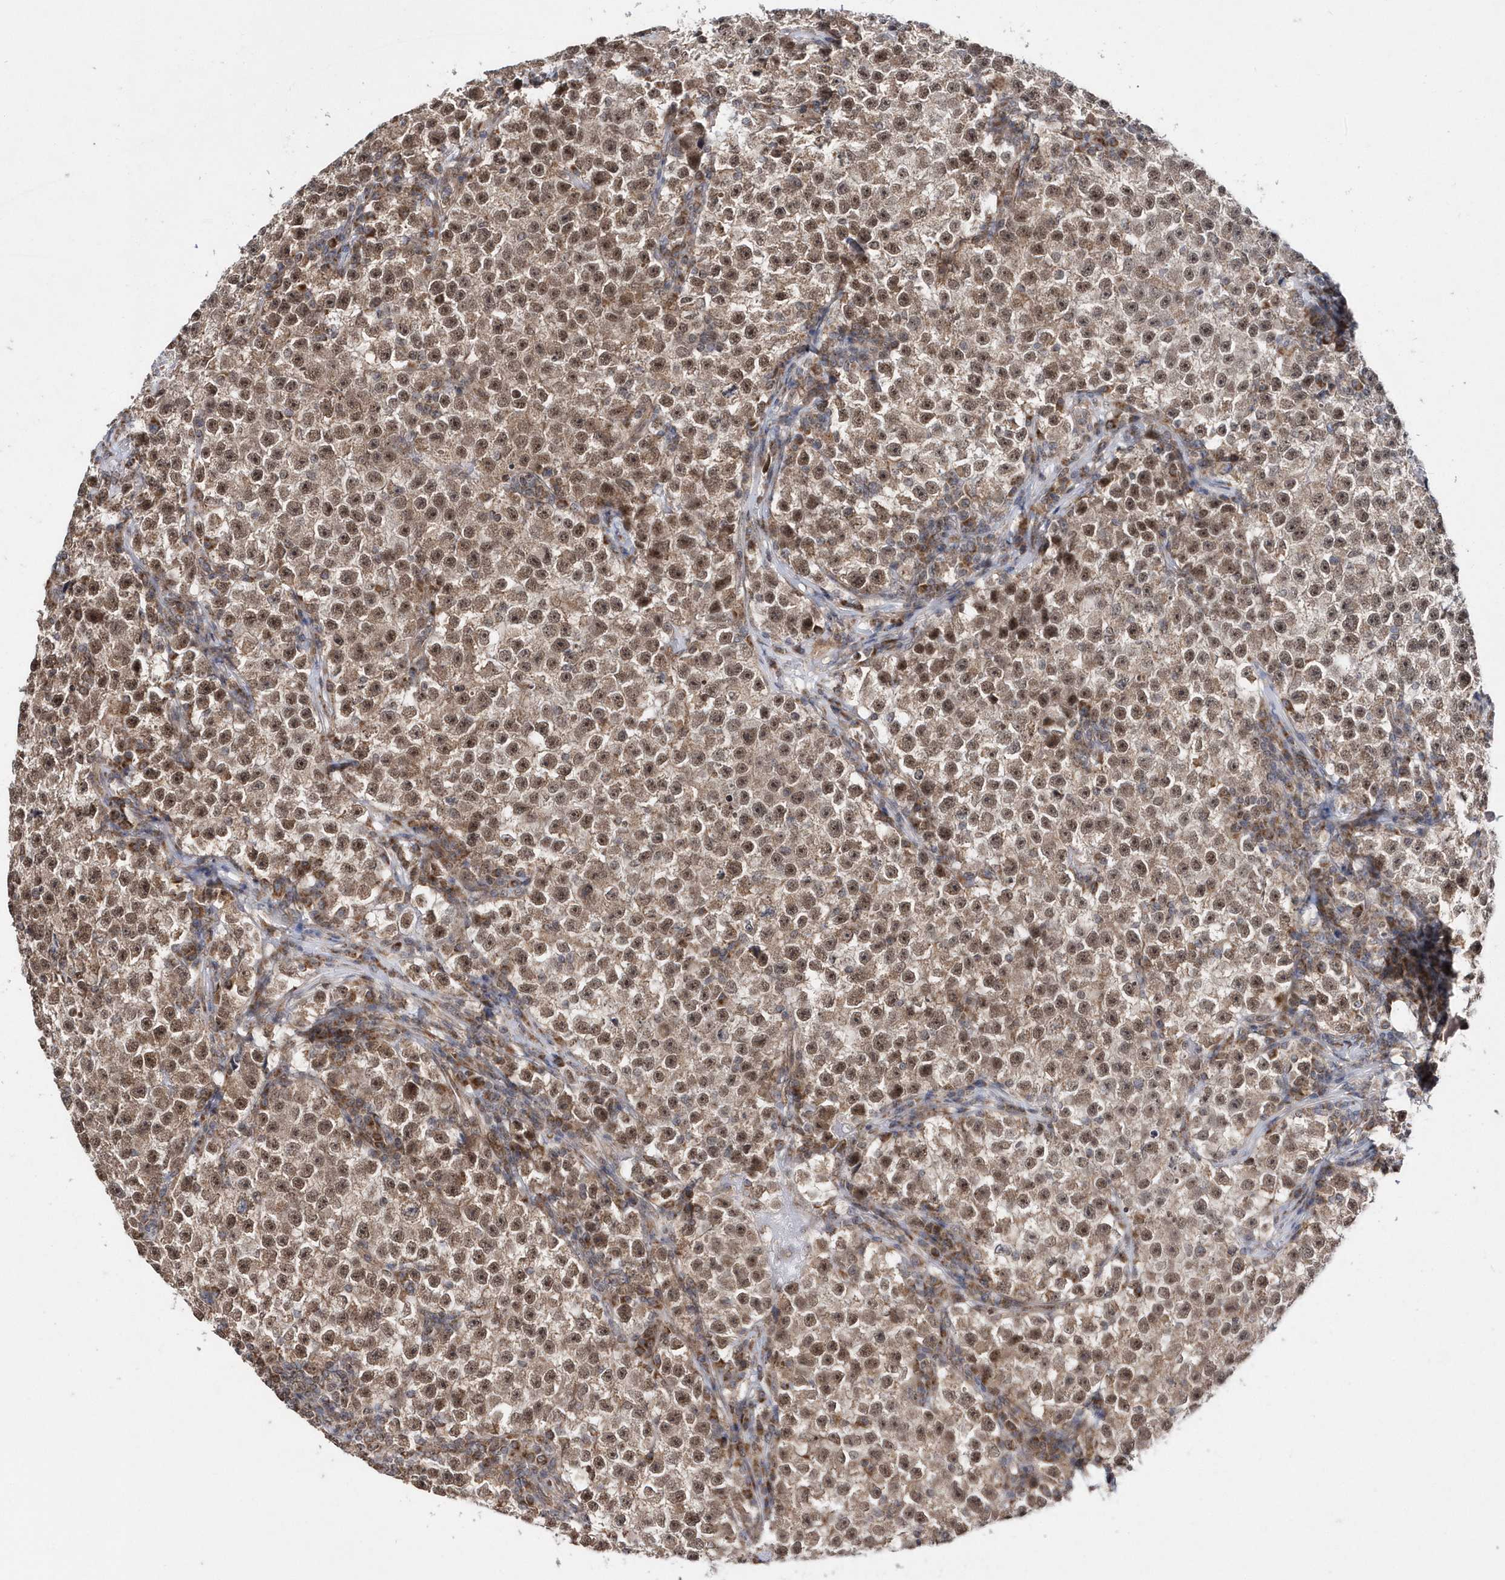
{"staining": {"intensity": "moderate", "quantity": ">75%", "location": "cytoplasmic/membranous,nuclear"}, "tissue": "testis cancer", "cell_type": "Tumor cells", "image_type": "cancer", "snomed": [{"axis": "morphology", "description": "Seminoma, NOS"}, {"axis": "topography", "description": "Testis"}], "caption": "This image shows immunohistochemistry (IHC) staining of testis cancer (seminoma), with medium moderate cytoplasmic/membranous and nuclear positivity in about >75% of tumor cells.", "gene": "DALRD3", "patient": {"sex": "male", "age": 22}}